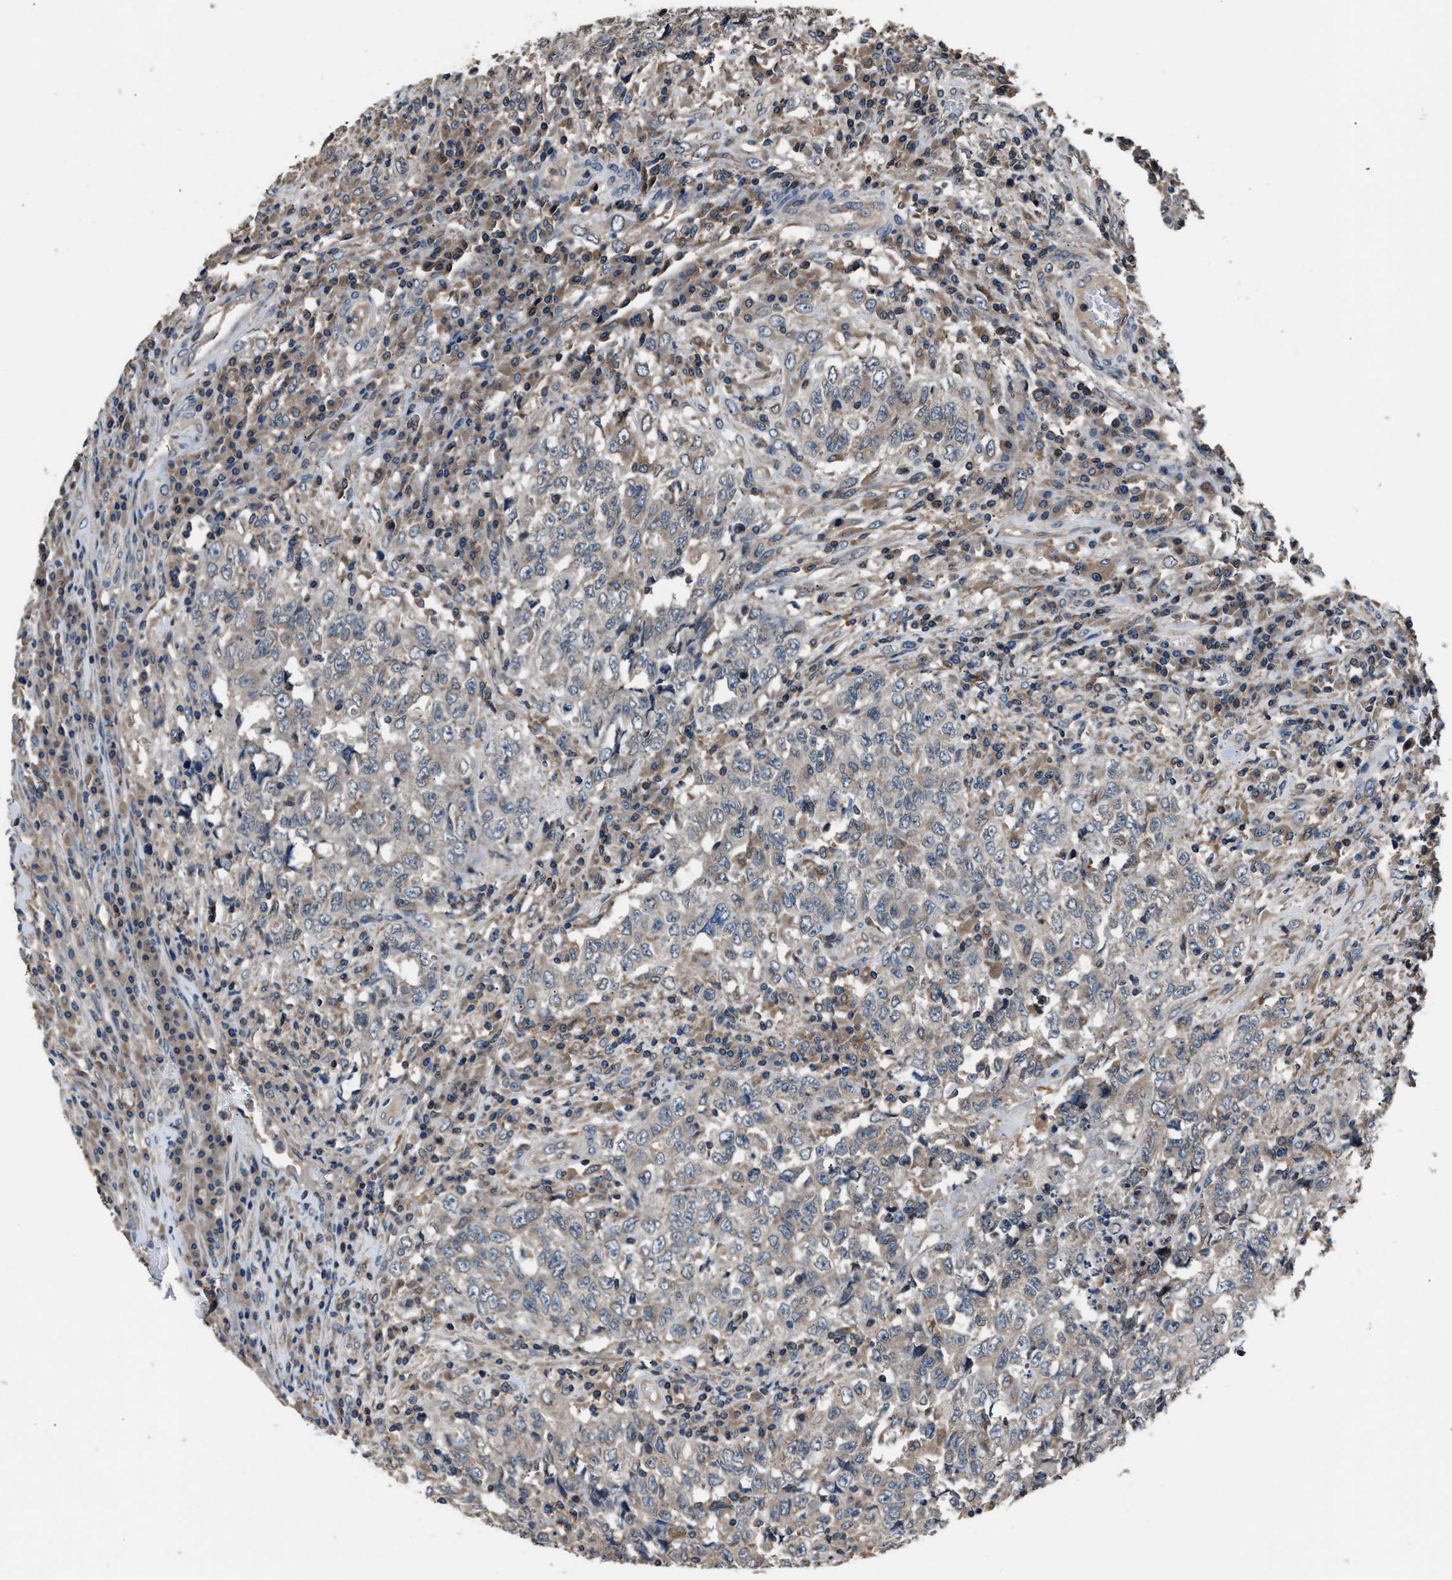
{"staining": {"intensity": "weak", "quantity": "<25%", "location": "cytoplasmic/membranous"}, "tissue": "testis cancer", "cell_type": "Tumor cells", "image_type": "cancer", "snomed": [{"axis": "morphology", "description": "Necrosis, NOS"}, {"axis": "morphology", "description": "Carcinoma, Embryonal, NOS"}, {"axis": "topography", "description": "Testis"}], "caption": "High magnification brightfield microscopy of testis embryonal carcinoma stained with DAB (brown) and counterstained with hematoxylin (blue): tumor cells show no significant positivity. (IHC, brightfield microscopy, high magnification).", "gene": "TNRC18", "patient": {"sex": "male", "age": 19}}